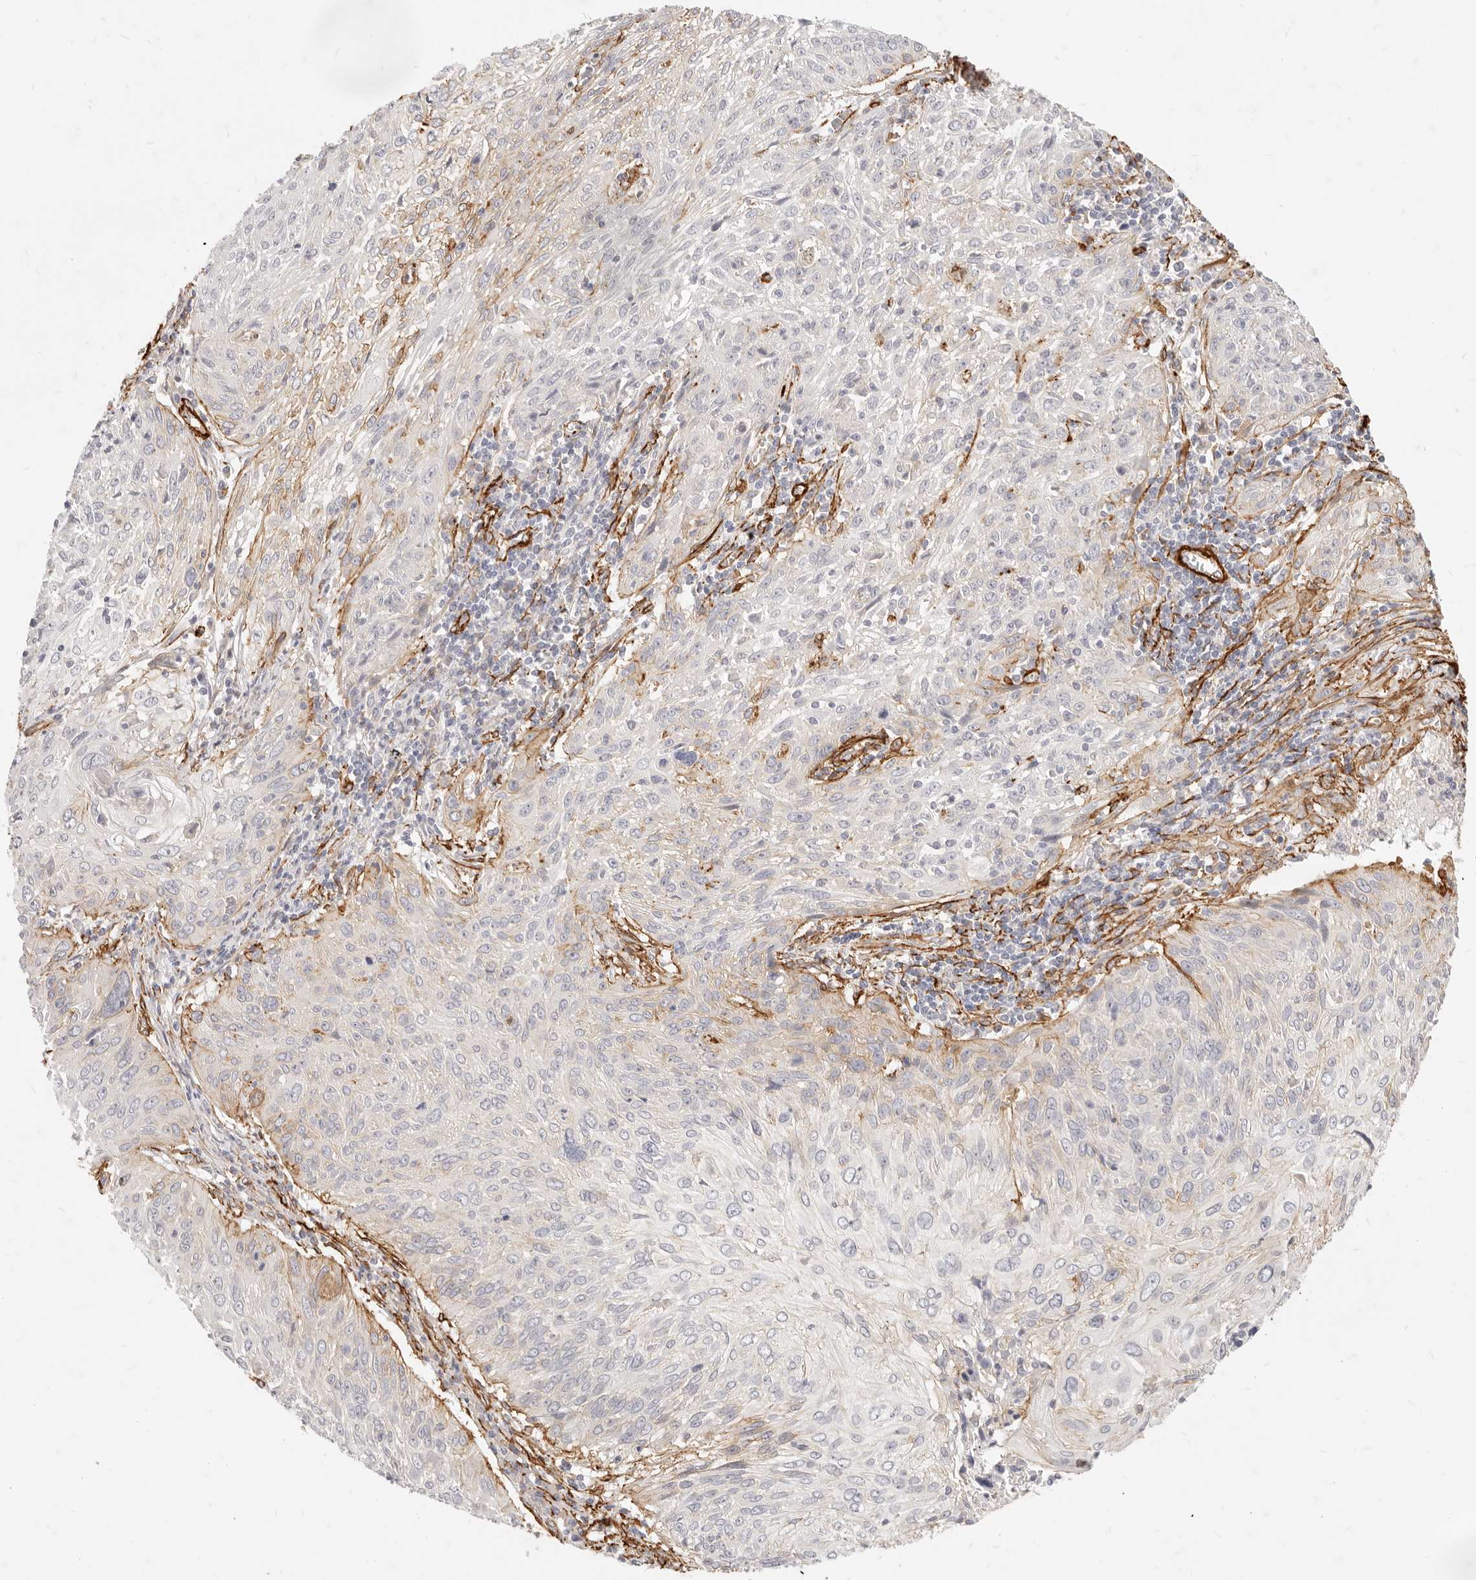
{"staining": {"intensity": "negative", "quantity": "none", "location": "none"}, "tissue": "cervical cancer", "cell_type": "Tumor cells", "image_type": "cancer", "snomed": [{"axis": "morphology", "description": "Squamous cell carcinoma, NOS"}, {"axis": "topography", "description": "Cervix"}], "caption": "Tumor cells are negative for protein expression in human squamous cell carcinoma (cervical).", "gene": "TMTC2", "patient": {"sex": "female", "age": 51}}